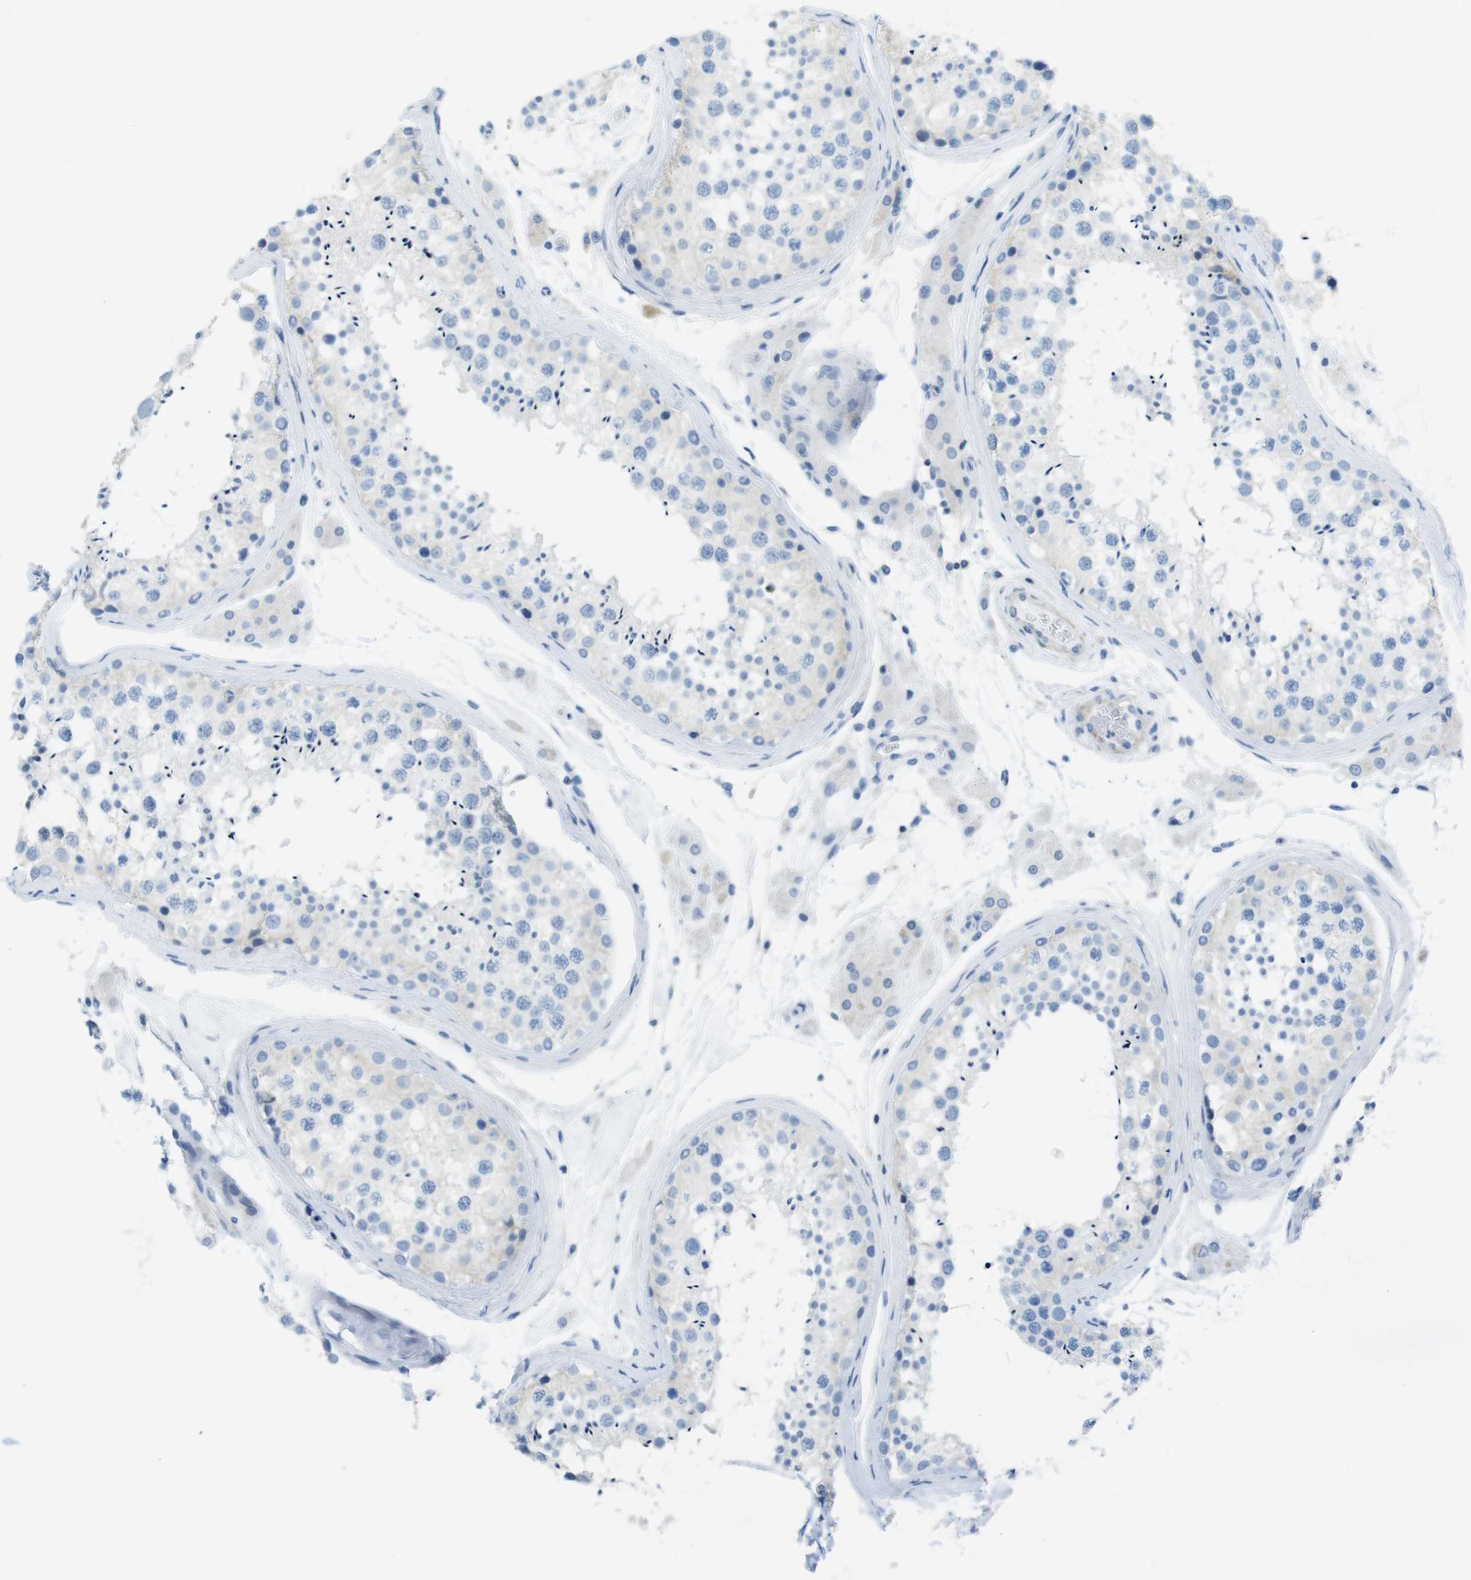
{"staining": {"intensity": "negative", "quantity": "none", "location": "none"}, "tissue": "testis", "cell_type": "Cells in seminiferous ducts", "image_type": "normal", "snomed": [{"axis": "morphology", "description": "Normal tissue, NOS"}, {"axis": "topography", "description": "Testis"}], "caption": "Cells in seminiferous ducts are negative for brown protein staining in unremarkable testis.", "gene": "ASIC5", "patient": {"sex": "male", "age": 46}}